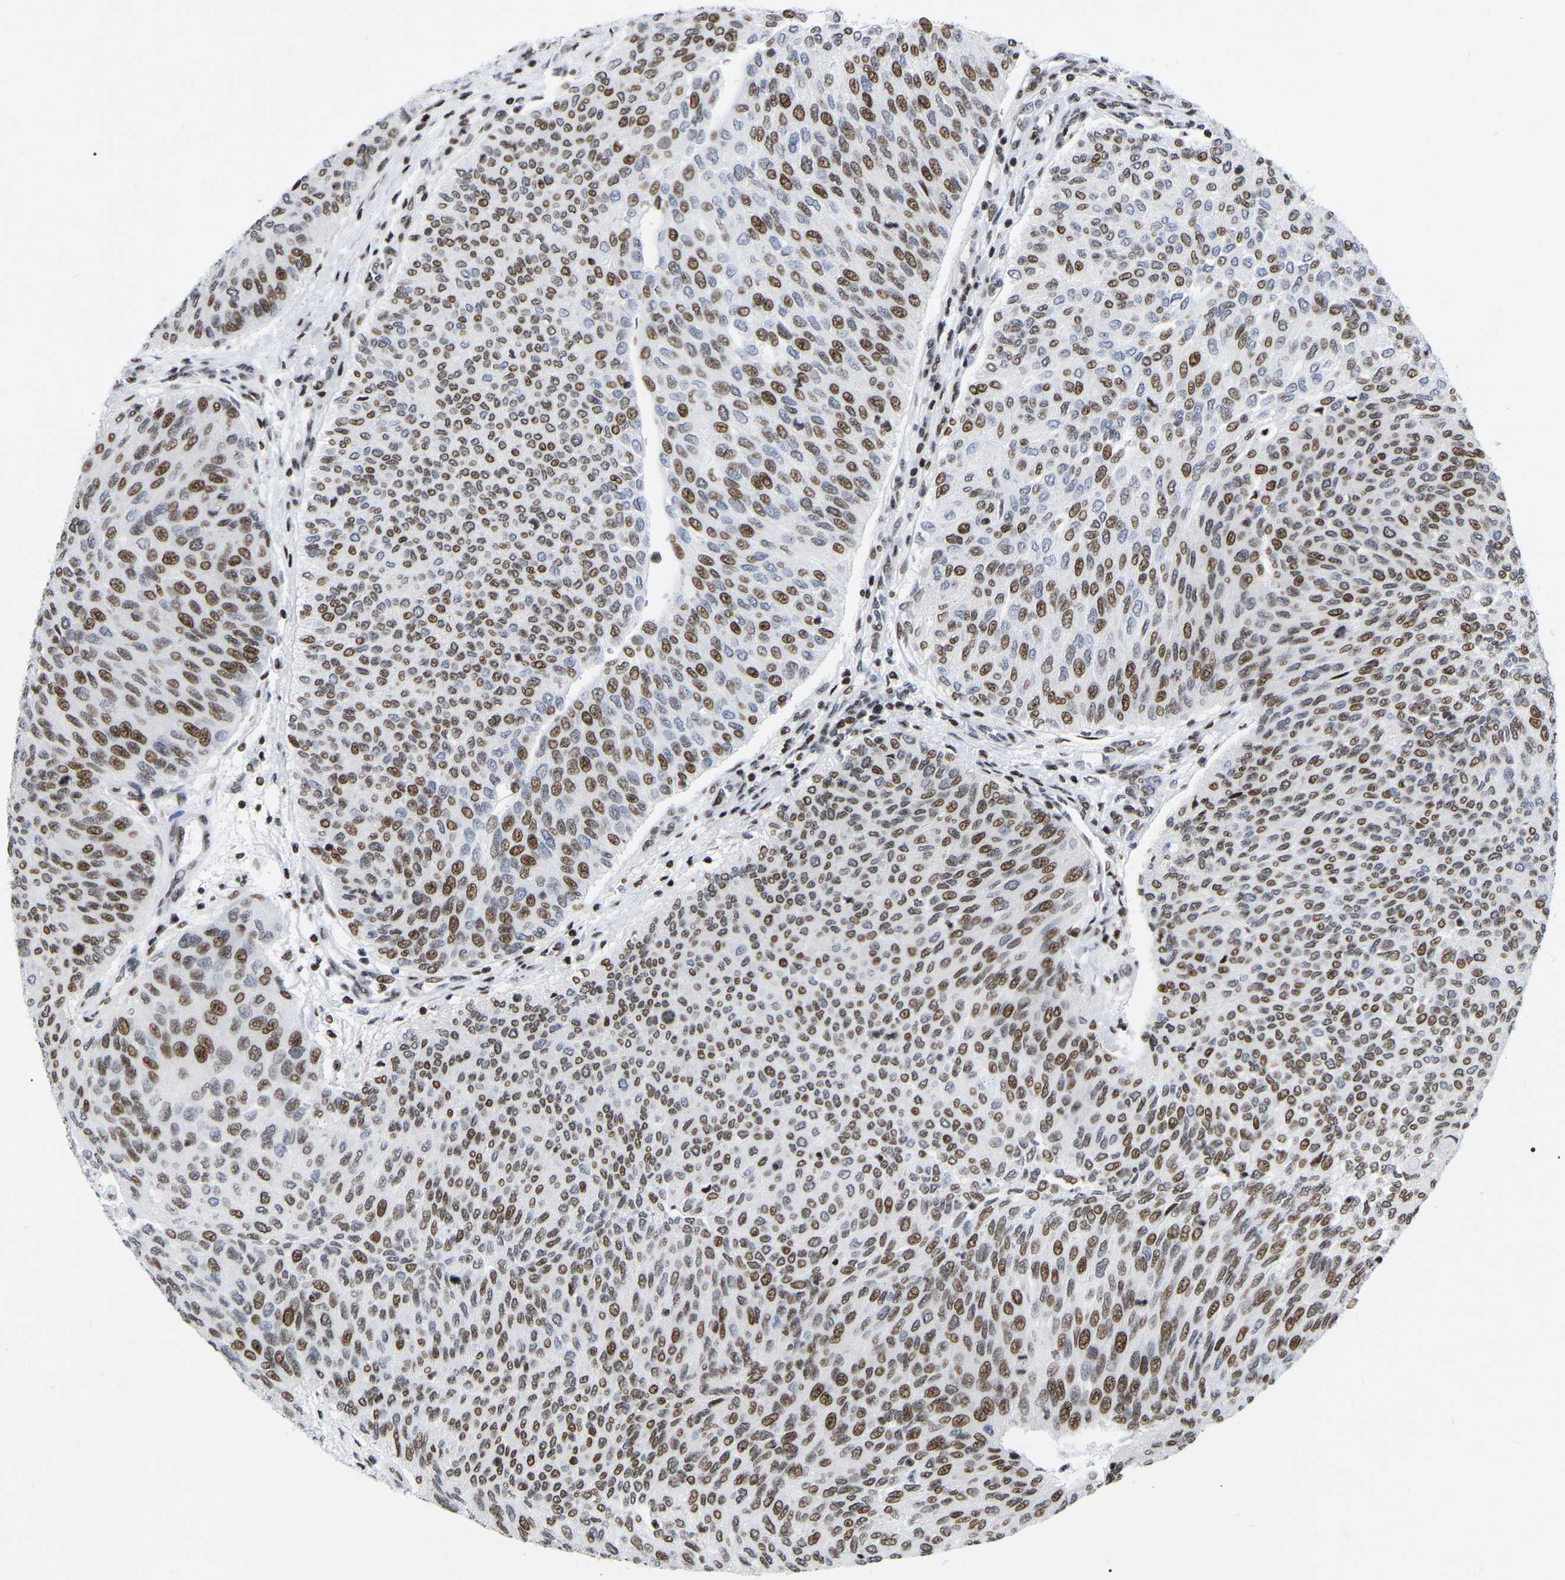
{"staining": {"intensity": "moderate", "quantity": "25%-75%", "location": "nuclear"}, "tissue": "urothelial cancer", "cell_type": "Tumor cells", "image_type": "cancer", "snomed": [{"axis": "morphology", "description": "Urothelial carcinoma, Low grade"}, {"axis": "topography", "description": "Urinary bladder"}], "caption": "Urothelial carcinoma (low-grade) stained with immunohistochemistry exhibits moderate nuclear expression in about 25%-75% of tumor cells. The staining was performed using DAB (3,3'-diaminobenzidine), with brown indicating positive protein expression. Nuclei are stained blue with hematoxylin.", "gene": "PRCC", "patient": {"sex": "female", "age": 79}}